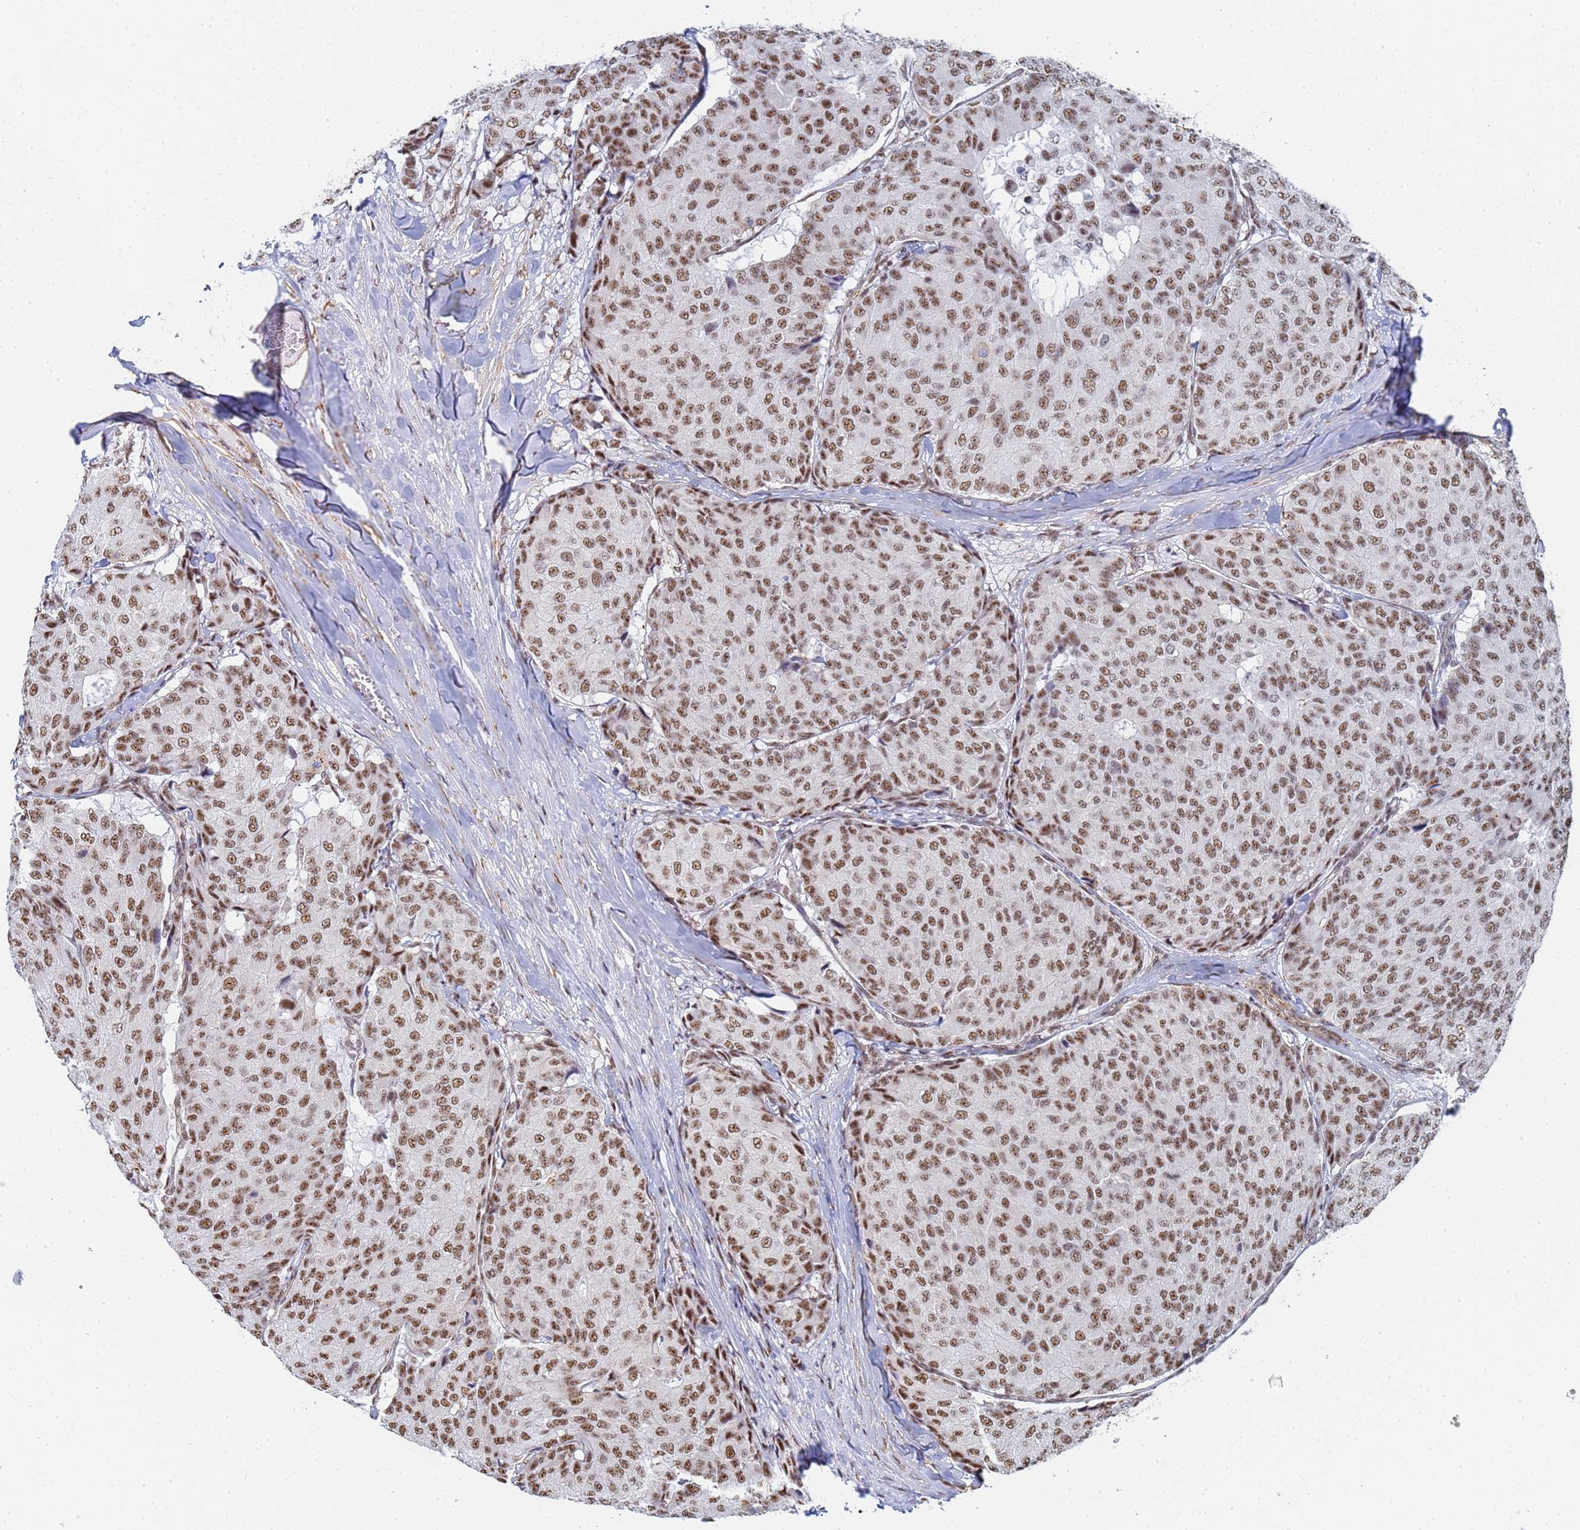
{"staining": {"intensity": "moderate", "quantity": ">75%", "location": "nuclear"}, "tissue": "breast cancer", "cell_type": "Tumor cells", "image_type": "cancer", "snomed": [{"axis": "morphology", "description": "Duct carcinoma"}, {"axis": "topography", "description": "Breast"}], "caption": "This micrograph shows IHC staining of human breast cancer, with medium moderate nuclear staining in approximately >75% of tumor cells.", "gene": "PRRT4", "patient": {"sex": "female", "age": 75}}